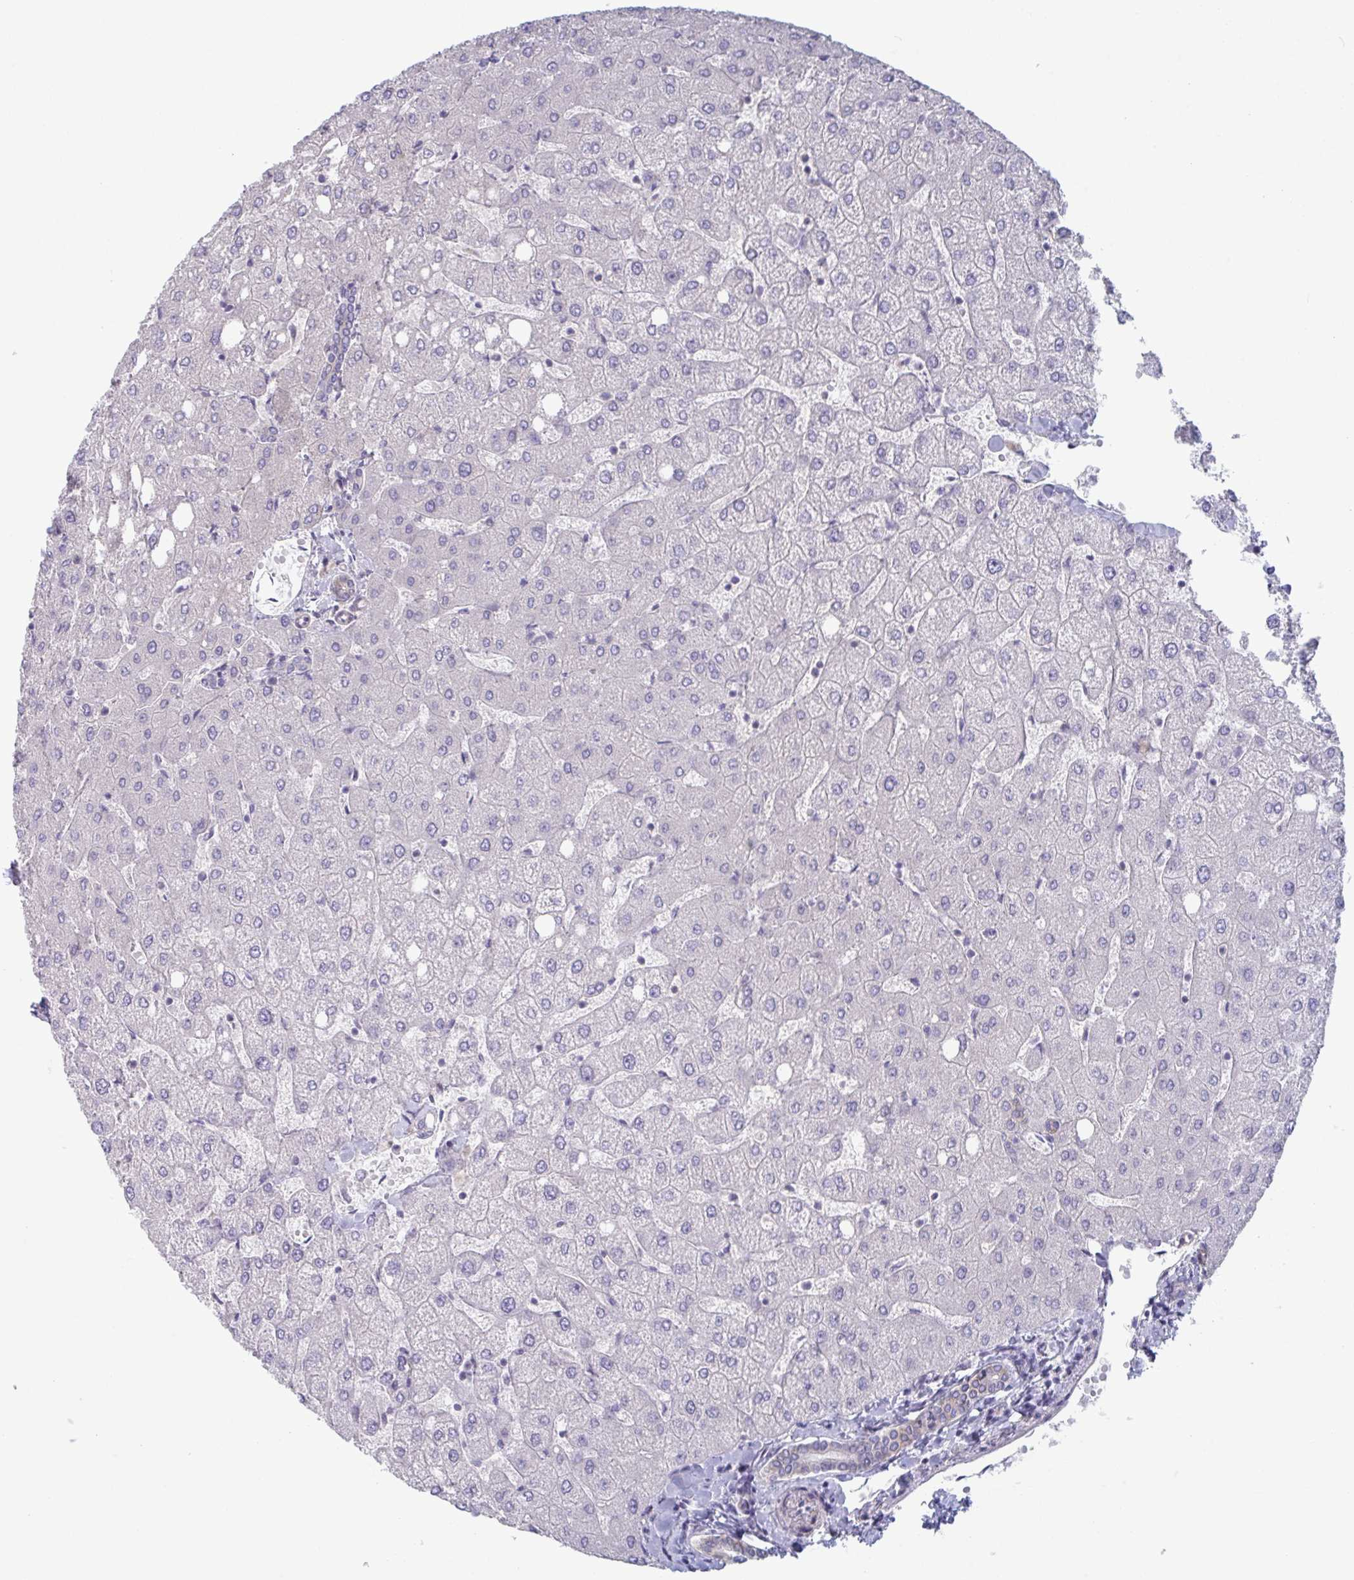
{"staining": {"intensity": "negative", "quantity": "none", "location": "none"}, "tissue": "liver", "cell_type": "Cholangiocytes", "image_type": "normal", "snomed": [{"axis": "morphology", "description": "Normal tissue, NOS"}, {"axis": "topography", "description": "Liver"}], "caption": "A high-resolution histopathology image shows immunohistochemistry staining of unremarkable liver, which displays no significant expression in cholangiocytes.", "gene": "STK26", "patient": {"sex": "female", "age": 54}}